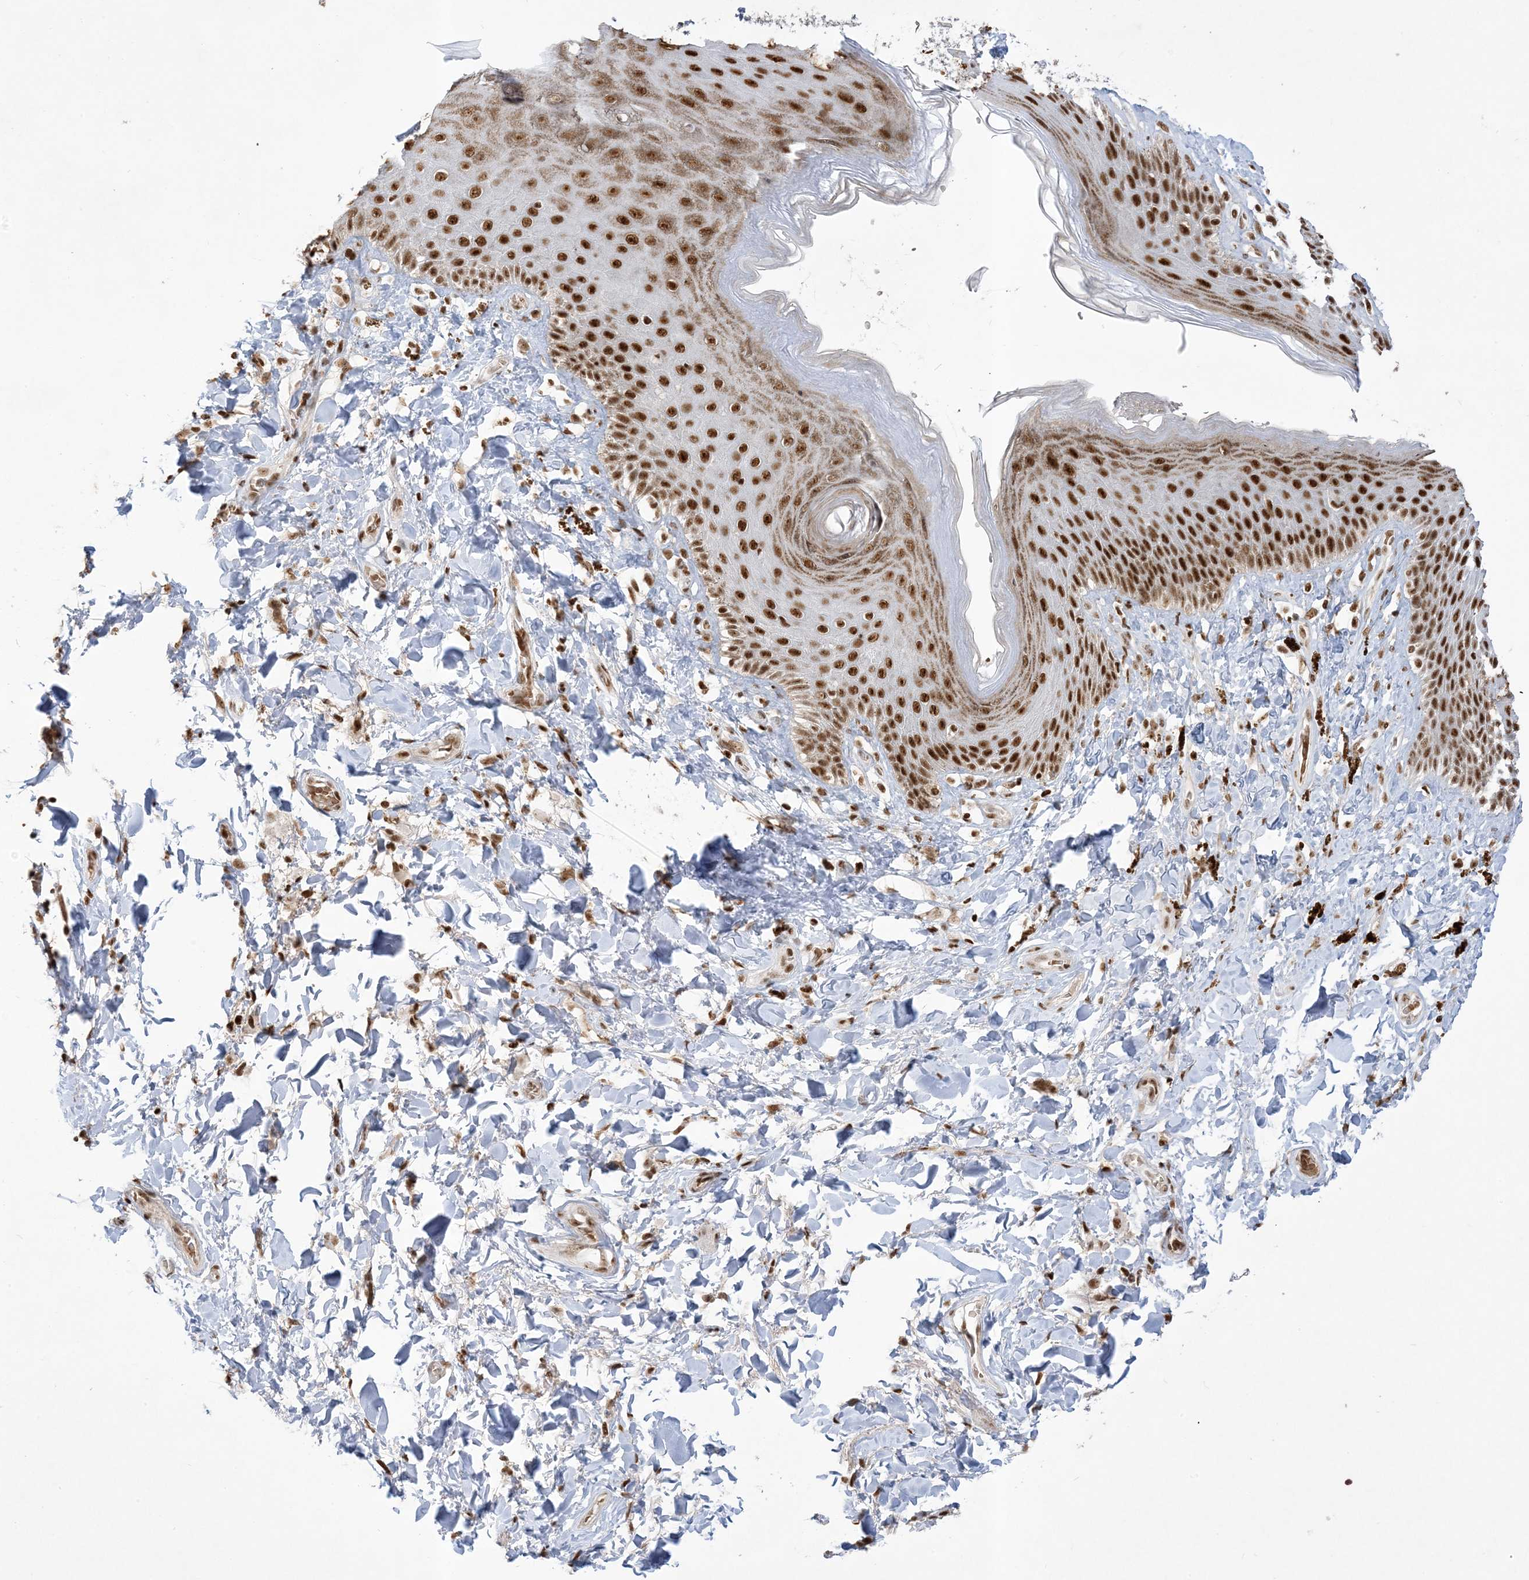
{"staining": {"intensity": "strong", "quantity": ">75%", "location": "nuclear"}, "tissue": "skin", "cell_type": "Epidermal cells", "image_type": "normal", "snomed": [{"axis": "morphology", "description": "Normal tissue, NOS"}, {"axis": "topography", "description": "Anal"}], "caption": "Human skin stained with a brown dye exhibits strong nuclear positive expression in approximately >75% of epidermal cells.", "gene": "PPIL2", "patient": {"sex": "female", "age": 78}}